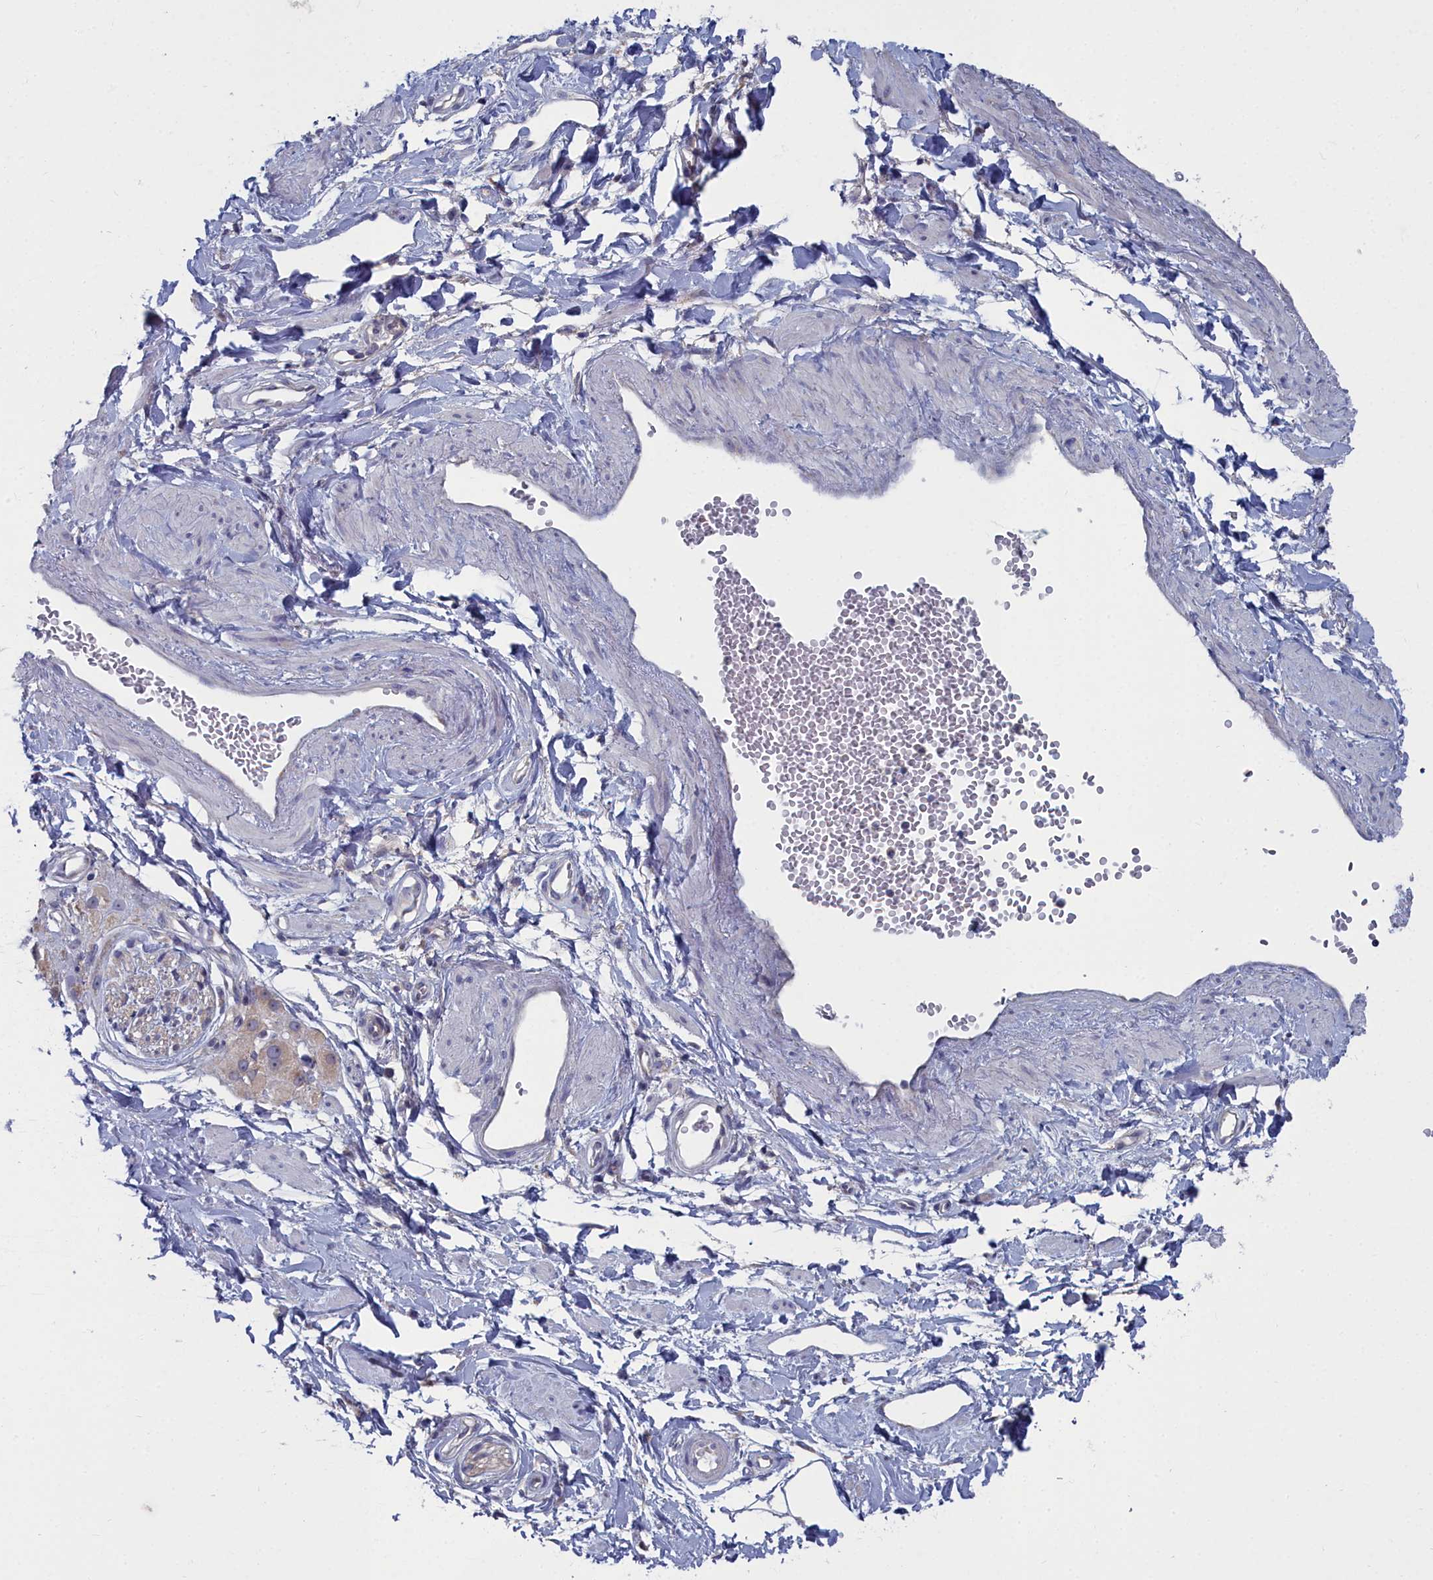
{"staining": {"intensity": "negative", "quantity": "none", "location": "none"}, "tissue": "adipose tissue", "cell_type": "Adipocytes", "image_type": "normal", "snomed": [{"axis": "morphology", "description": "Normal tissue, NOS"}, {"axis": "topography", "description": "Soft tissue"}, {"axis": "topography", "description": "Adipose tissue"}, {"axis": "topography", "description": "Vascular tissue"}, {"axis": "topography", "description": "Peripheral nerve tissue"}], "caption": "IHC micrograph of normal adipose tissue: adipose tissue stained with DAB displays no significant protein expression in adipocytes.", "gene": "CCDC149", "patient": {"sex": "male", "age": 74}}